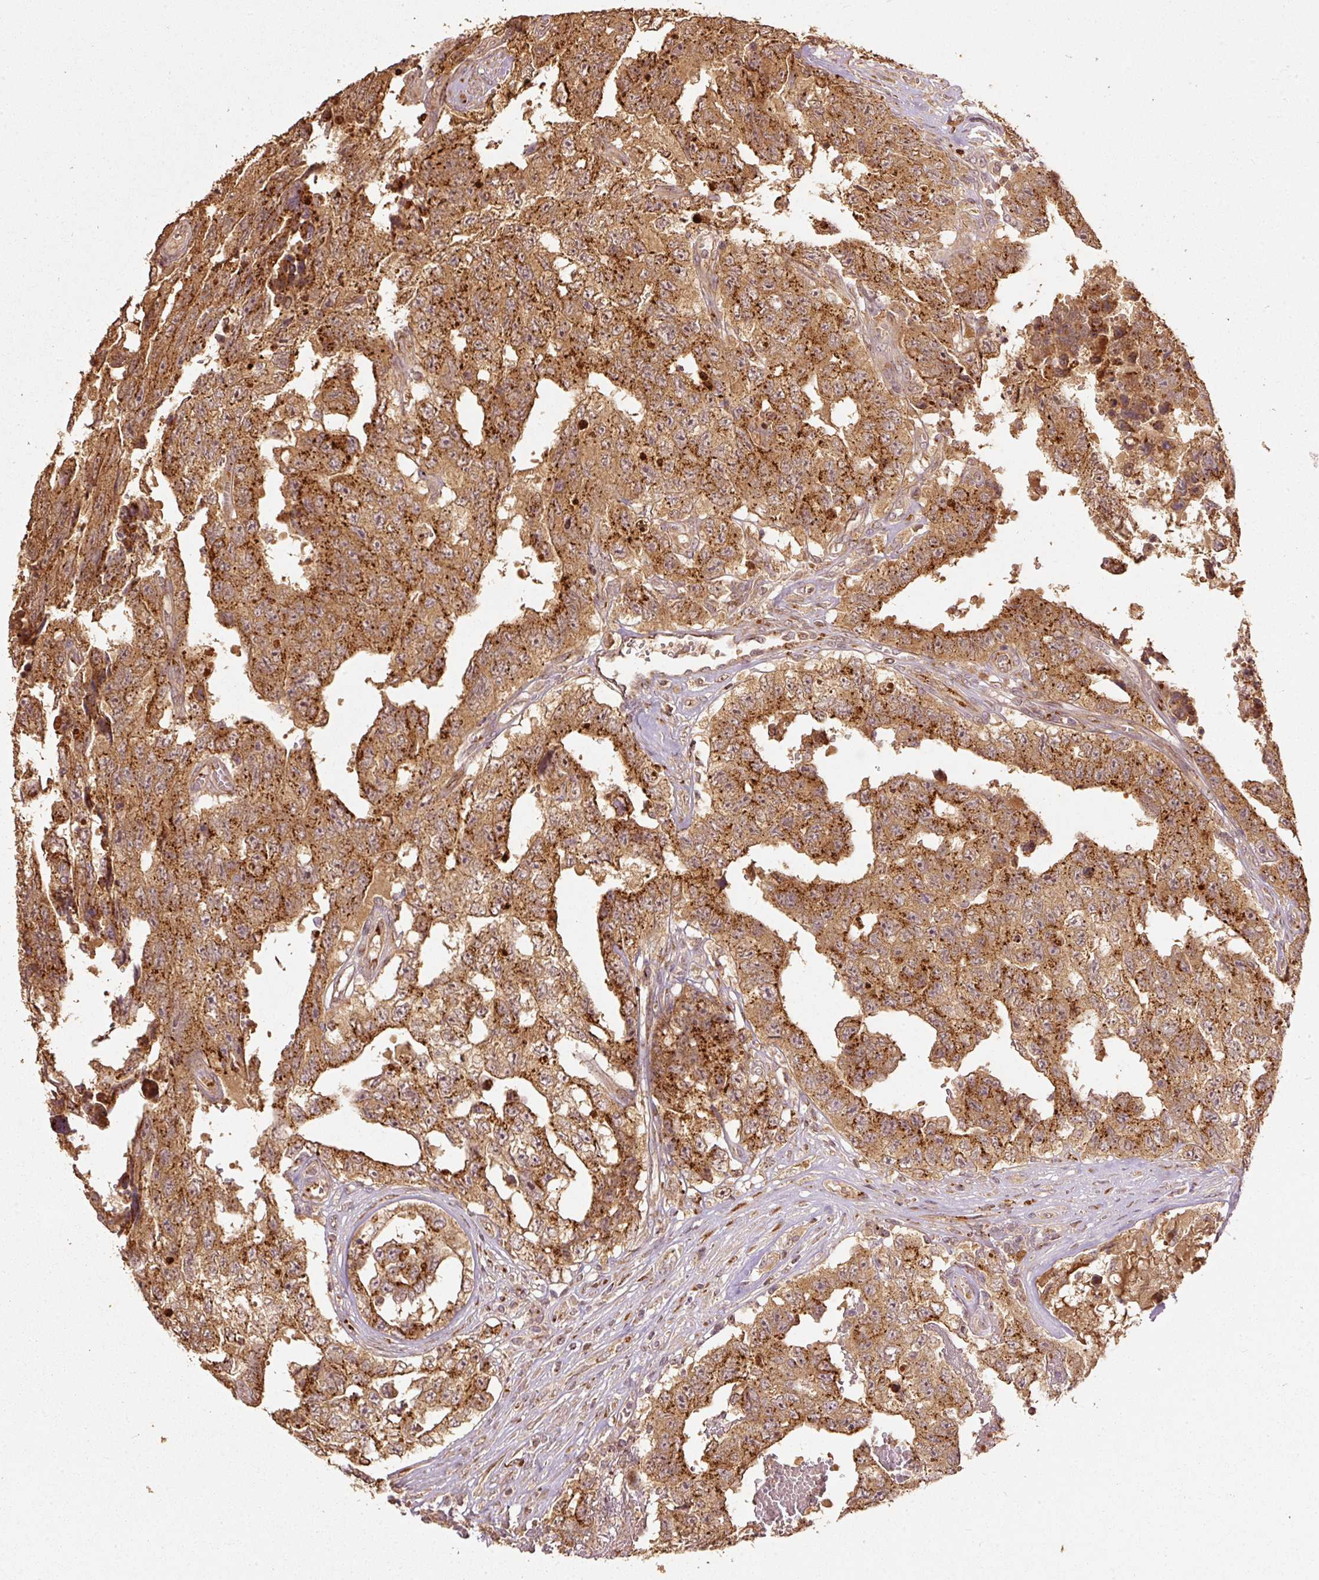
{"staining": {"intensity": "strong", "quantity": ">75%", "location": "cytoplasmic/membranous"}, "tissue": "testis cancer", "cell_type": "Tumor cells", "image_type": "cancer", "snomed": [{"axis": "morphology", "description": "Normal tissue, NOS"}, {"axis": "morphology", "description": "Carcinoma, Embryonal, NOS"}, {"axis": "topography", "description": "Testis"}, {"axis": "topography", "description": "Epididymis"}], "caption": "Immunohistochemical staining of embryonal carcinoma (testis) exhibits high levels of strong cytoplasmic/membranous staining in approximately >75% of tumor cells. (brown staining indicates protein expression, while blue staining denotes nuclei).", "gene": "FUT8", "patient": {"sex": "male", "age": 25}}